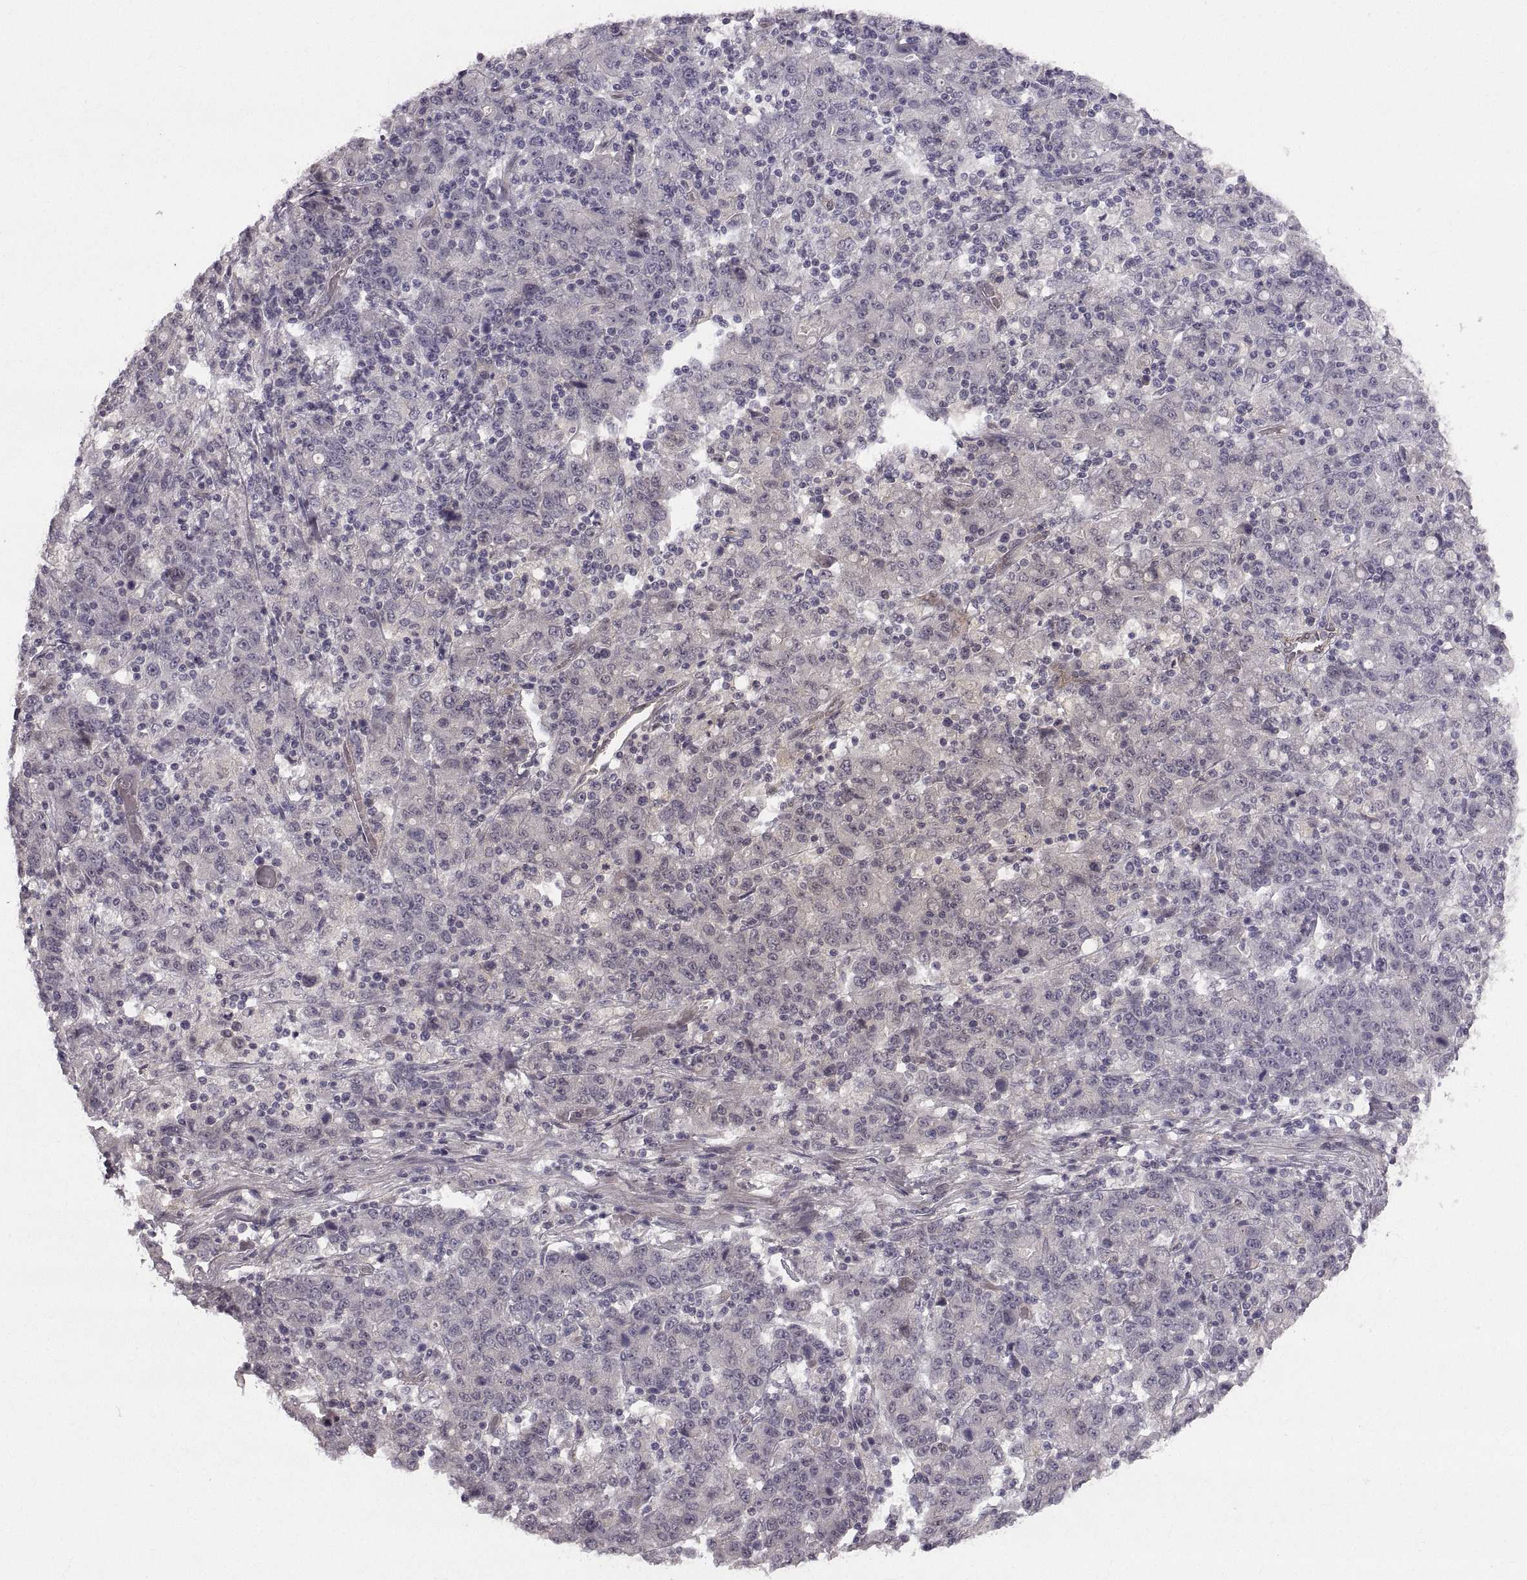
{"staining": {"intensity": "negative", "quantity": "none", "location": "none"}, "tissue": "stomach cancer", "cell_type": "Tumor cells", "image_type": "cancer", "snomed": [{"axis": "morphology", "description": "Adenocarcinoma, NOS"}, {"axis": "topography", "description": "Stomach, upper"}], "caption": "Immunohistochemistry (IHC) of stomach adenocarcinoma displays no staining in tumor cells.", "gene": "PGM5", "patient": {"sex": "male", "age": 69}}